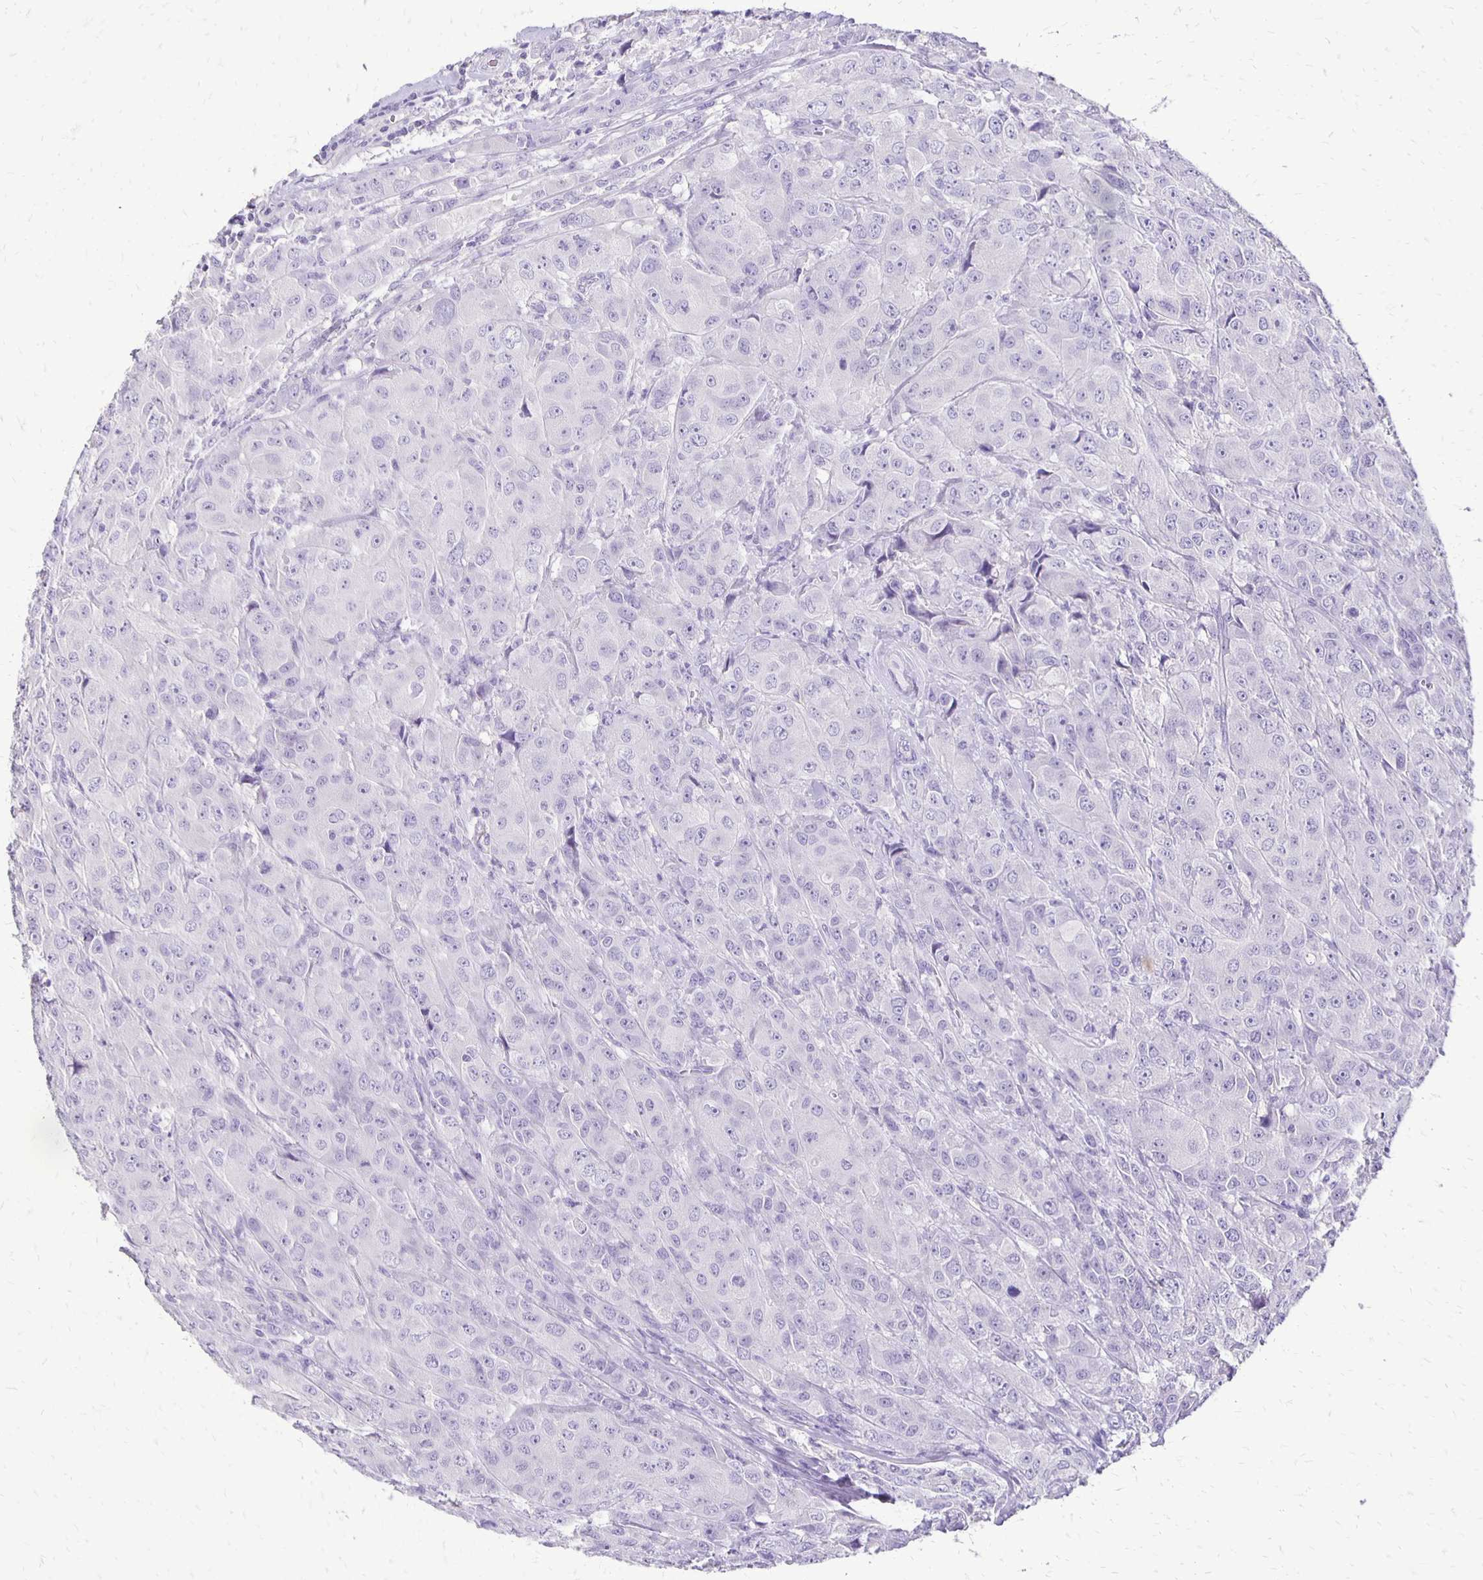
{"staining": {"intensity": "negative", "quantity": "none", "location": "none"}, "tissue": "breast cancer", "cell_type": "Tumor cells", "image_type": "cancer", "snomed": [{"axis": "morphology", "description": "Normal tissue, NOS"}, {"axis": "morphology", "description": "Duct carcinoma"}, {"axis": "topography", "description": "Breast"}], "caption": "IHC of human breast invasive ductal carcinoma shows no expression in tumor cells.", "gene": "ANKRD45", "patient": {"sex": "female", "age": 43}}